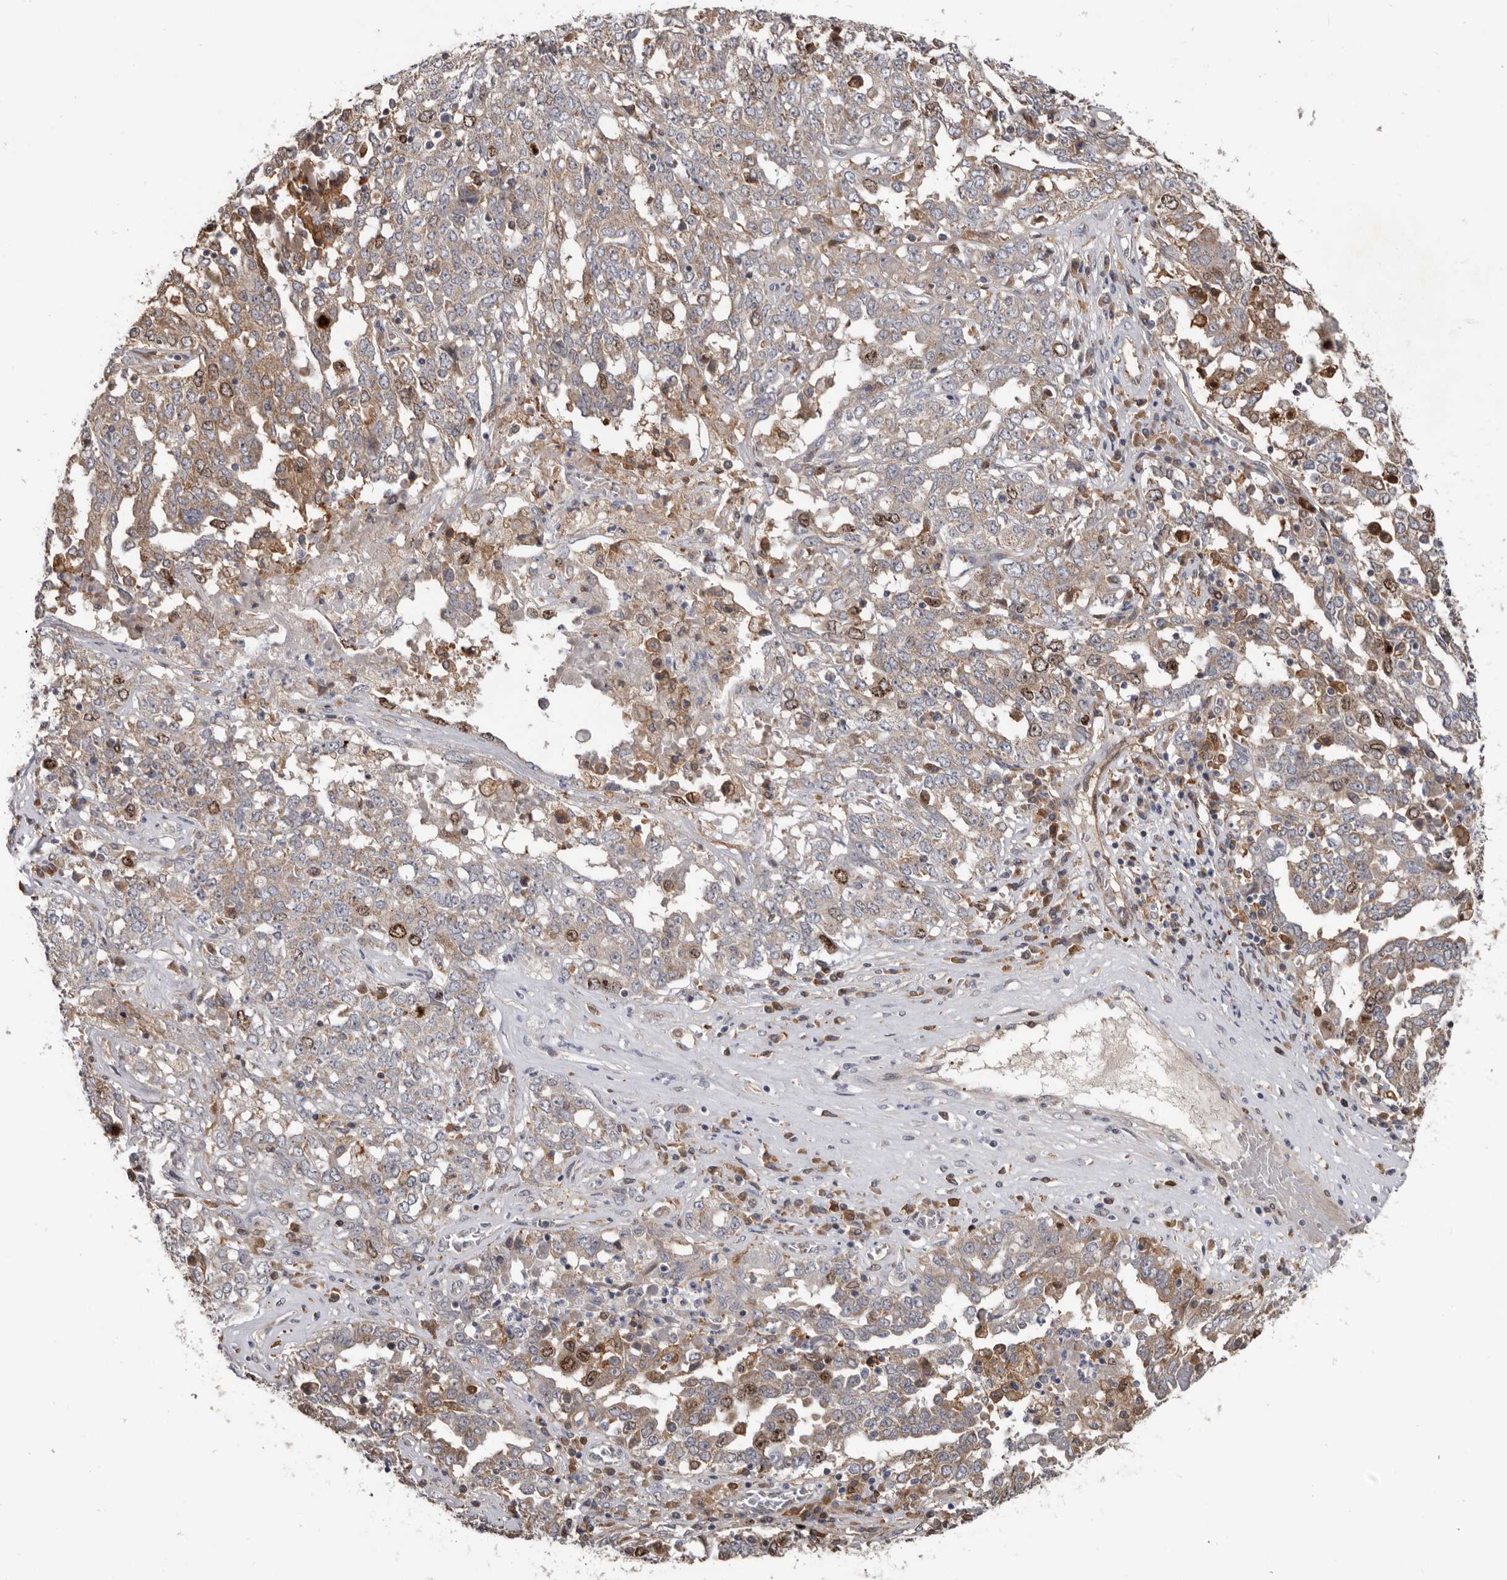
{"staining": {"intensity": "moderate", "quantity": "<25%", "location": "nuclear"}, "tissue": "ovarian cancer", "cell_type": "Tumor cells", "image_type": "cancer", "snomed": [{"axis": "morphology", "description": "Carcinoma, endometroid"}, {"axis": "topography", "description": "Ovary"}], "caption": "Immunohistochemistry of human ovarian cancer (endometroid carcinoma) reveals low levels of moderate nuclear staining in about <25% of tumor cells.", "gene": "CDCA8", "patient": {"sex": "female", "age": 62}}